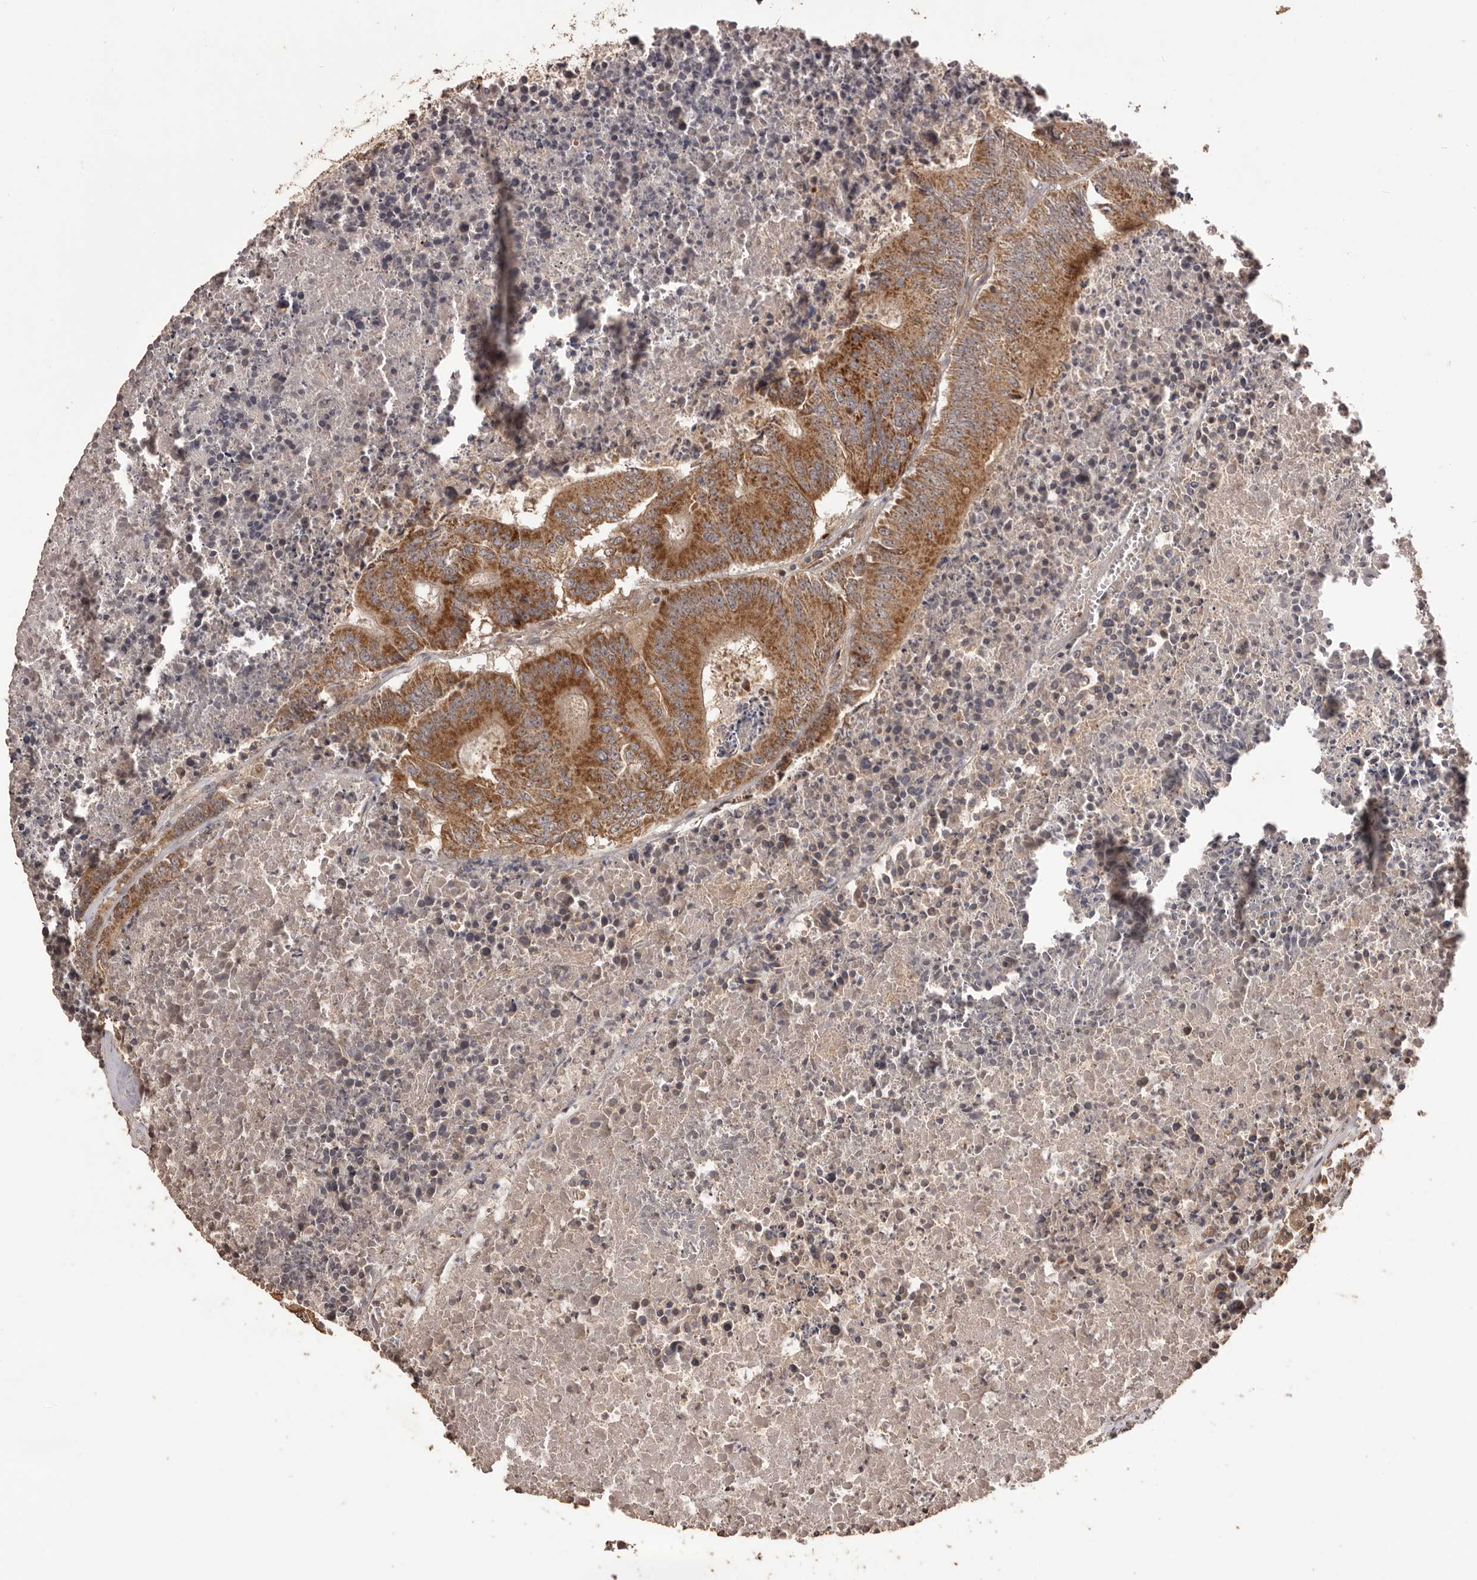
{"staining": {"intensity": "strong", "quantity": ">75%", "location": "cytoplasmic/membranous"}, "tissue": "colorectal cancer", "cell_type": "Tumor cells", "image_type": "cancer", "snomed": [{"axis": "morphology", "description": "Adenocarcinoma, NOS"}, {"axis": "topography", "description": "Colon"}], "caption": "Colorectal cancer stained for a protein reveals strong cytoplasmic/membranous positivity in tumor cells.", "gene": "QRSL1", "patient": {"sex": "male", "age": 87}}